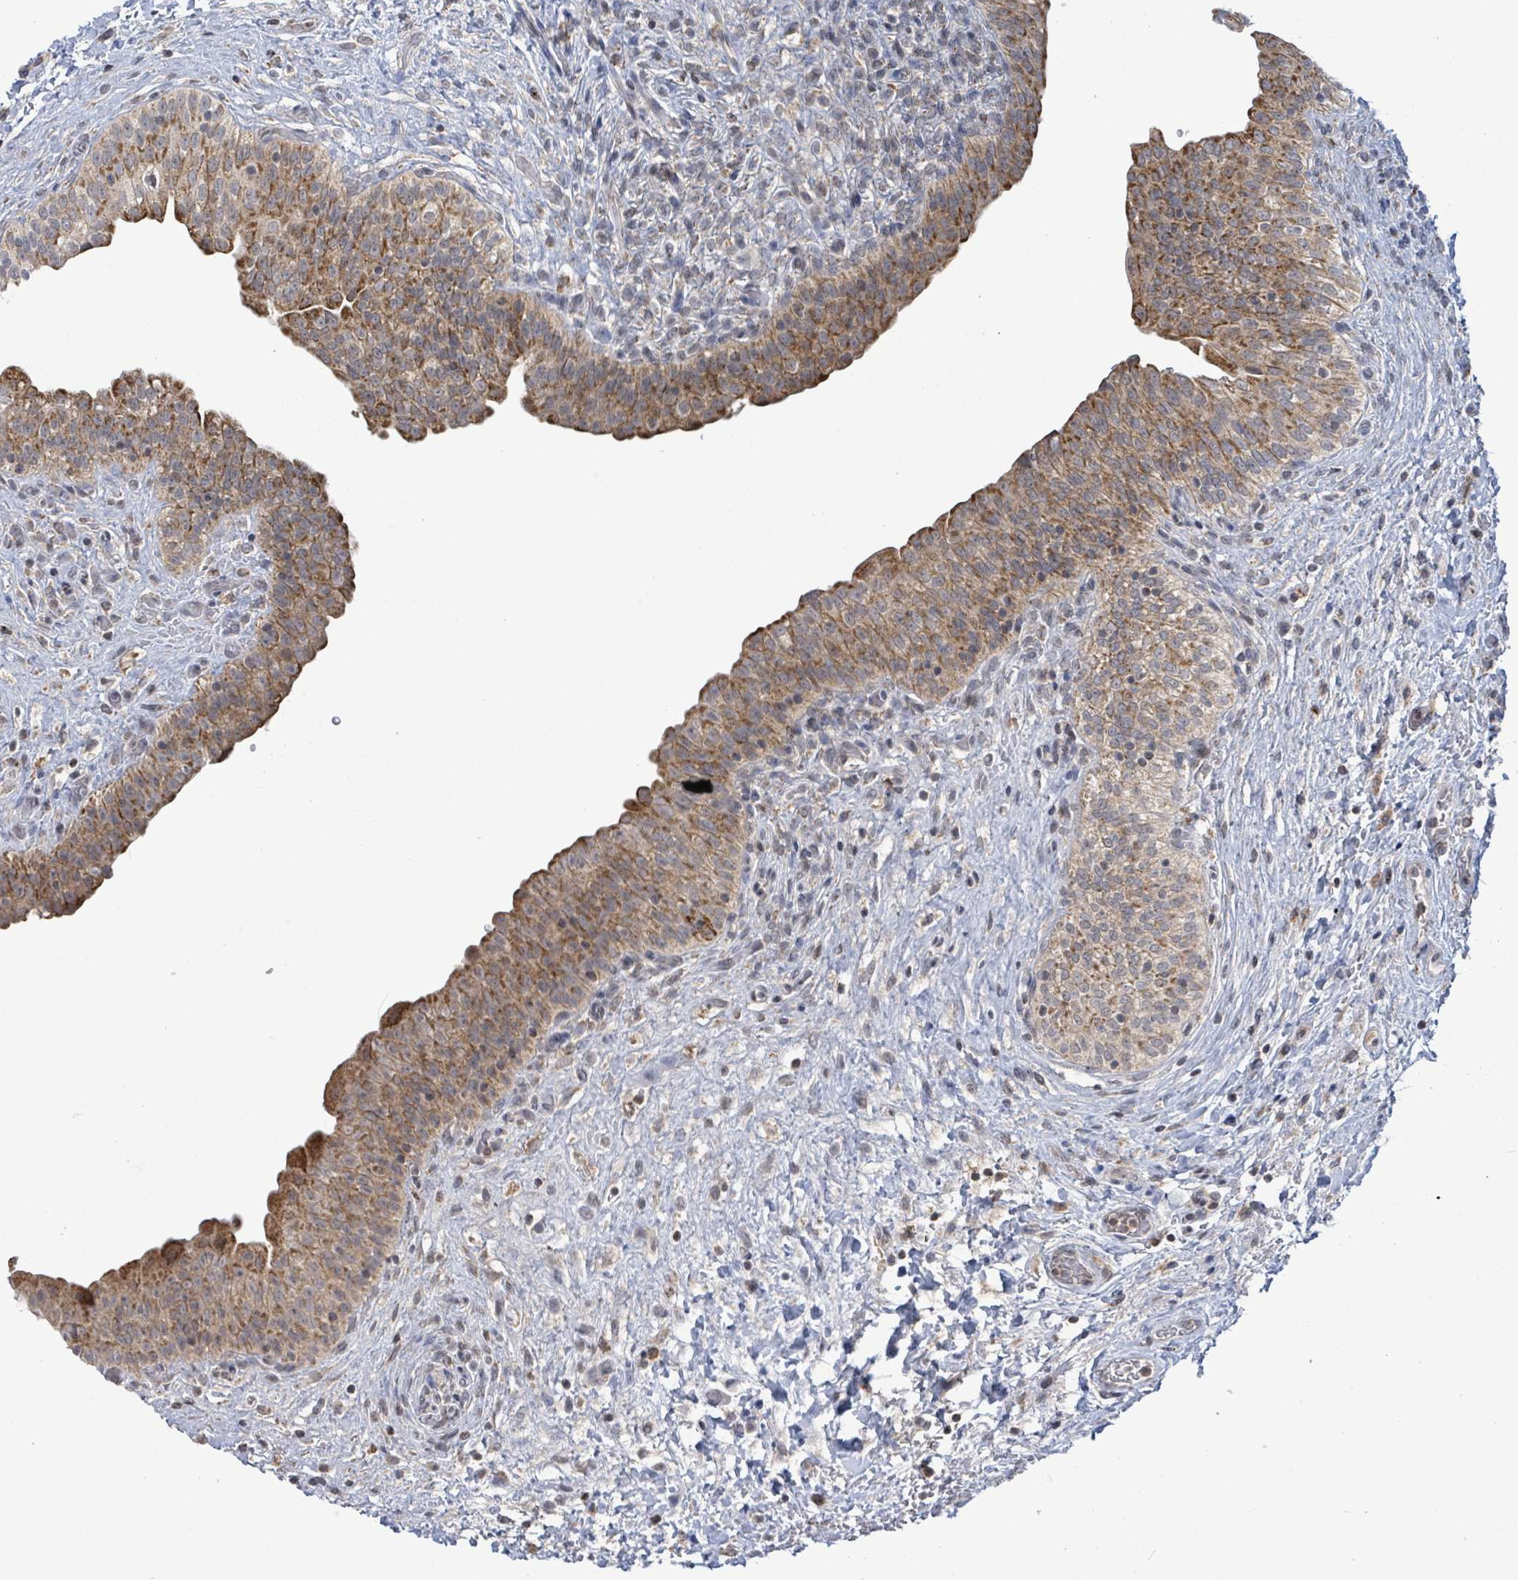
{"staining": {"intensity": "moderate", "quantity": ">75%", "location": "cytoplasmic/membranous"}, "tissue": "urinary bladder", "cell_type": "Urothelial cells", "image_type": "normal", "snomed": [{"axis": "morphology", "description": "Normal tissue, NOS"}, {"axis": "topography", "description": "Urinary bladder"}], "caption": "Protein analysis of unremarkable urinary bladder demonstrates moderate cytoplasmic/membranous positivity in approximately >75% of urothelial cells. (Stains: DAB in brown, nuclei in blue, Microscopy: brightfield microscopy at high magnification).", "gene": "COQ10B", "patient": {"sex": "male", "age": 69}}